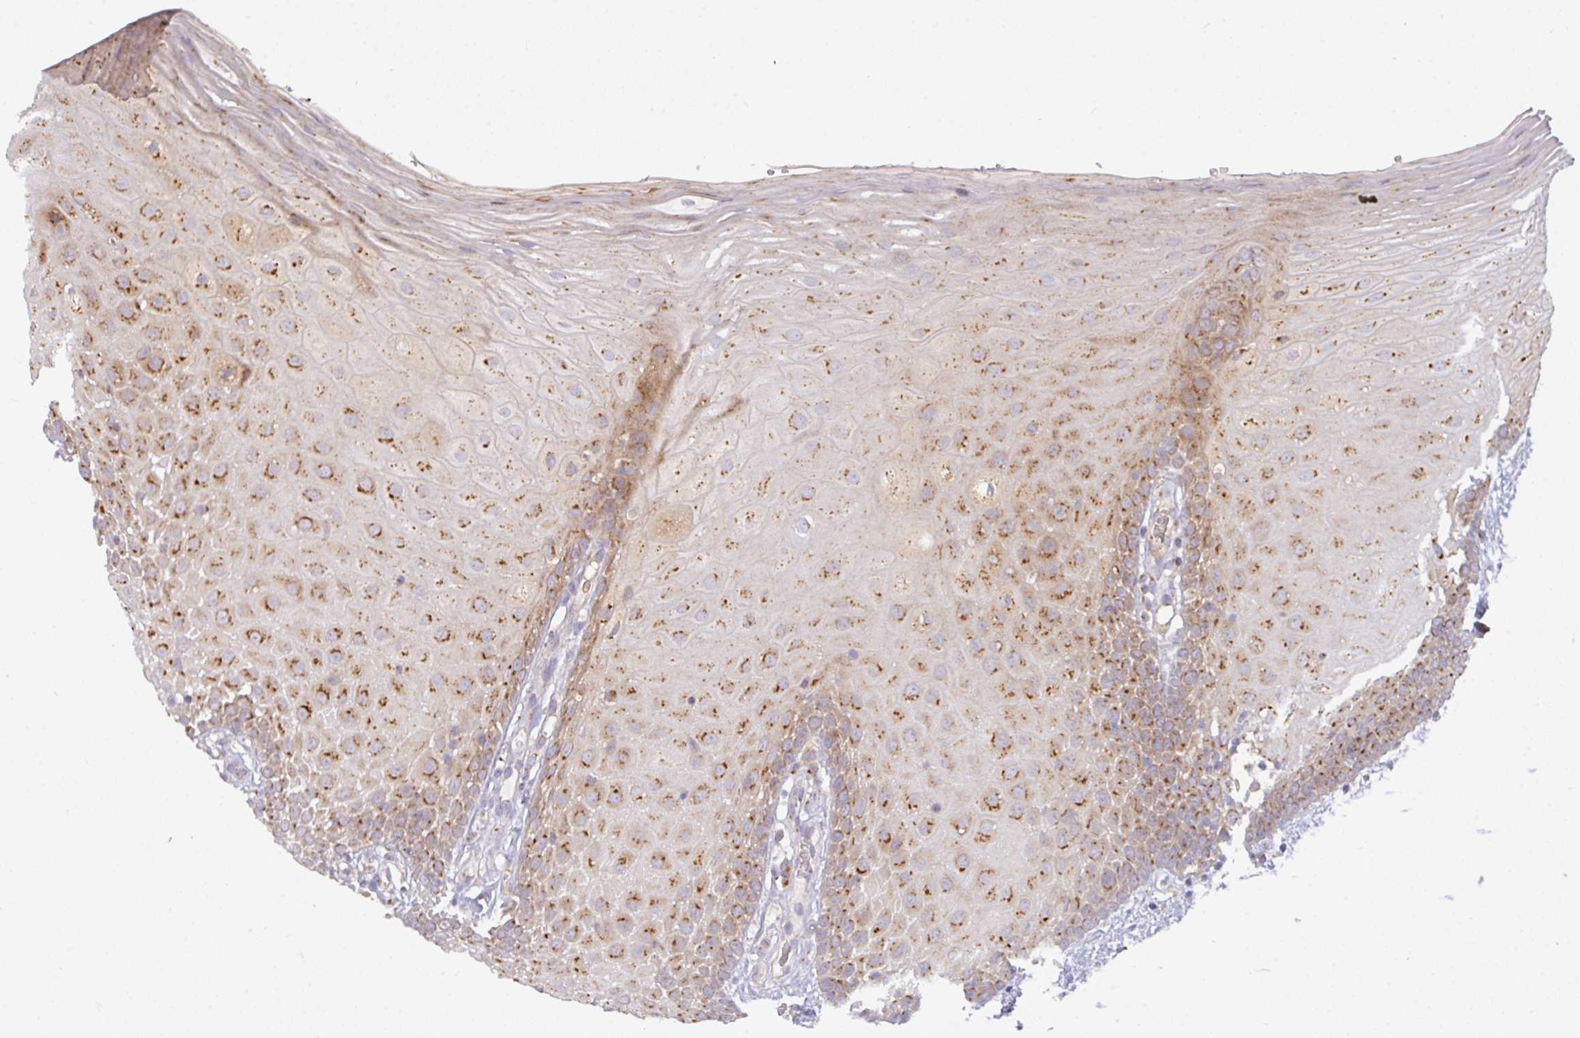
{"staining": {"intensity": "moderate", "quantity": "25%-75%", "location": "cytoplasmic/membranous"}, "tissue": "oral mucosa", "cell_type": "Squamous epithelial cells", "image_type": "normal", "snomed": [{"axis": "morphology", "description": "Normal tissue, NOS"}, {"axis": "morphology", "description": "Squamous cell carcinoma, NOS"}, {"axis": "topography", "description": "Oral tissue"}, {"axis": "topography", "description": "Tounge, NOS"}, {"axis": "topography", "description": "Head-Neck"}], "caption": "This image shows IHC staining of unremarkable human oral mucosa, with medium moderate cytoplasmic/membranous expression in about 25%-75% of squamous epithelial cells.", "gene": "VTI1A", "patient": {"sex": "male", "age": 76}}